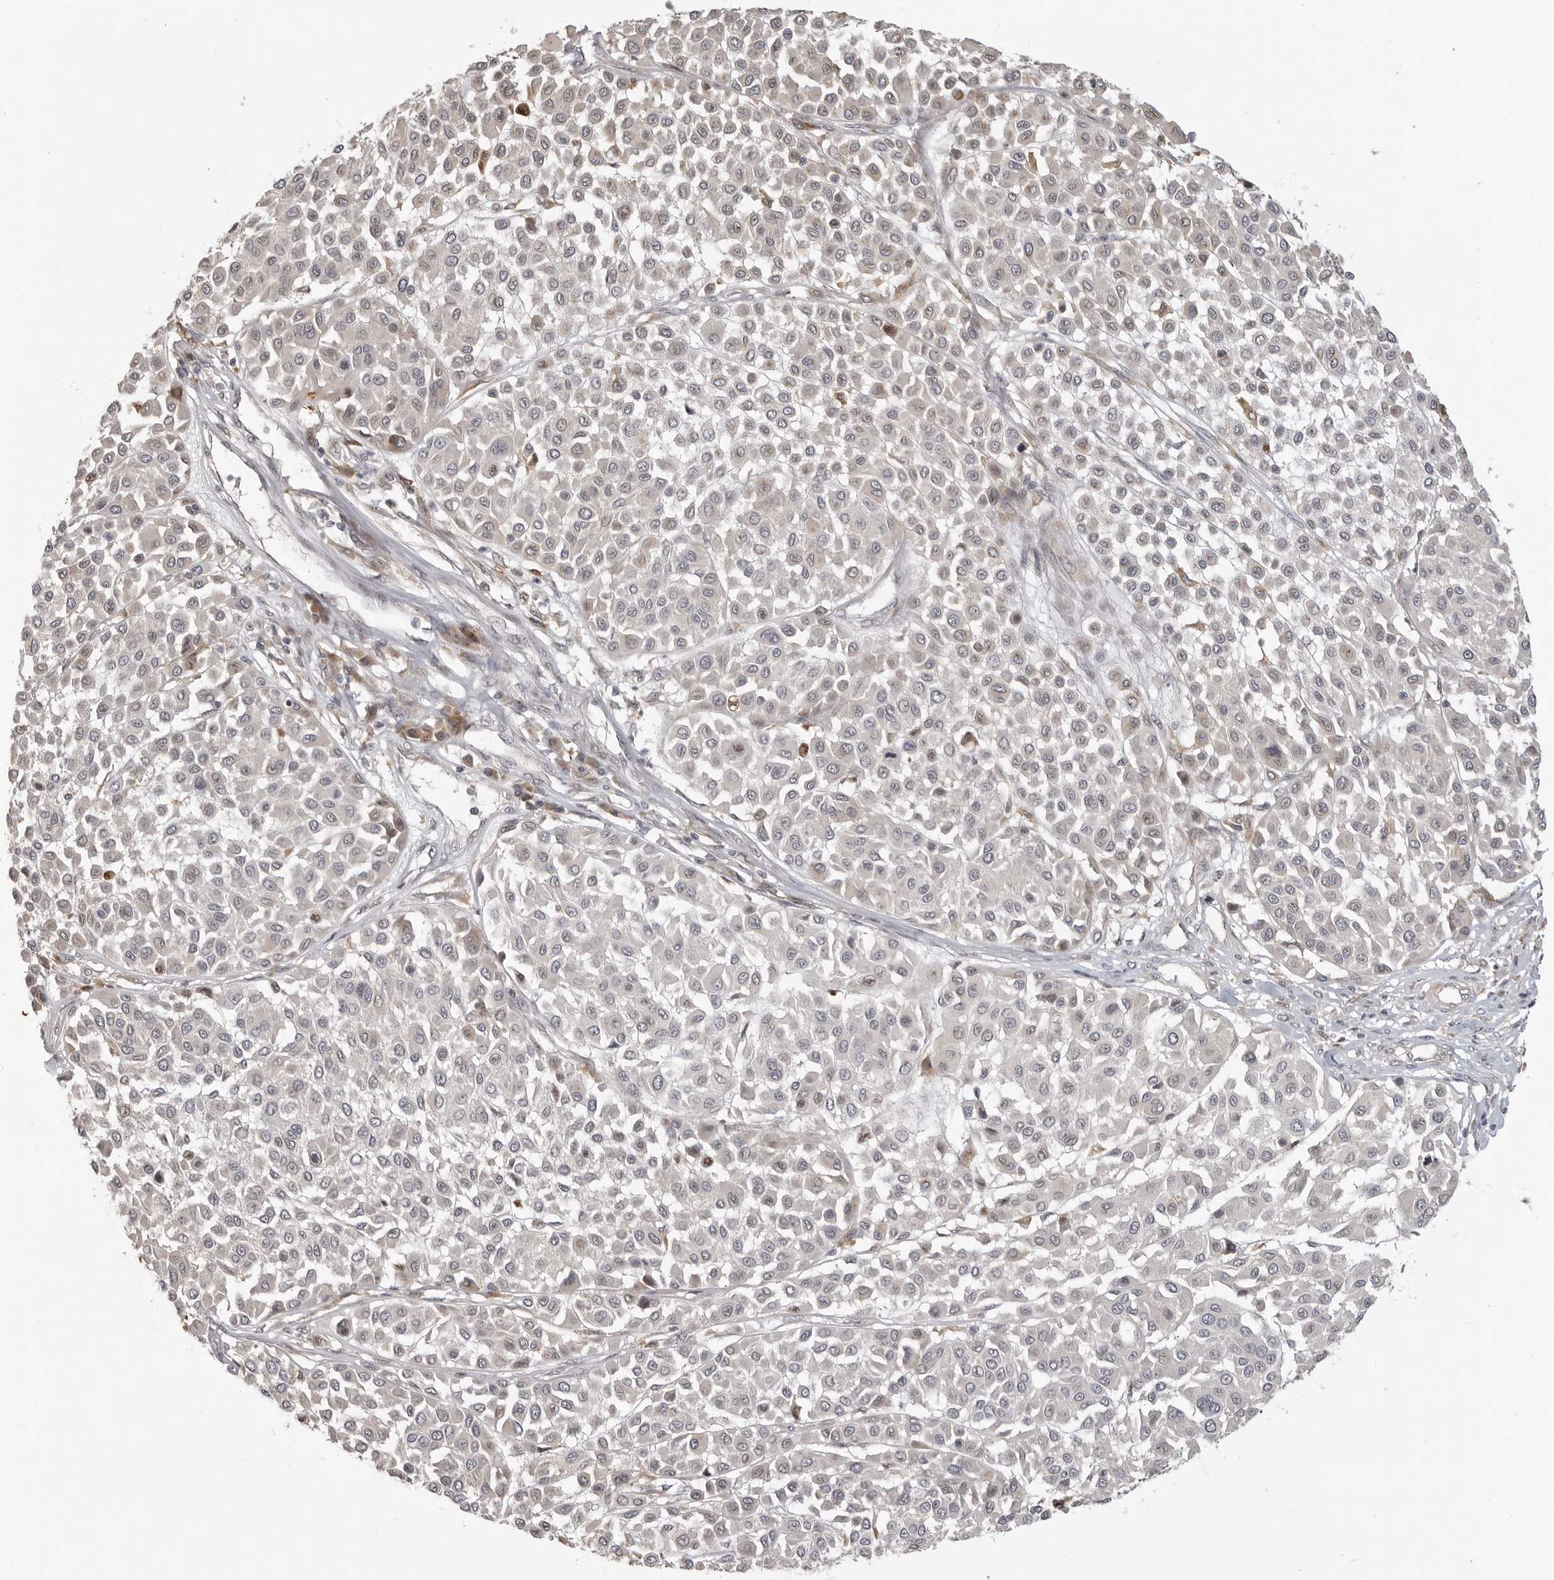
{"staining": {"intensity": "negative", "quantity": "none", "location": "none"}, "tissue": "melanoma", "cell_type": "Tumor cells", "image_type": "cancer", "snomed": [{"axis": "morphology", "description": "Malignant melanoma, Metastatic site"}, {"axis": "topography", "description": "Soft tissue"}], "caption": "DAB immunohistochemical staining of melanoma exhibits no significant positivity in tumor cells.", "gene": "IDO1", "patient": {"sex": "male", "age": 41}}